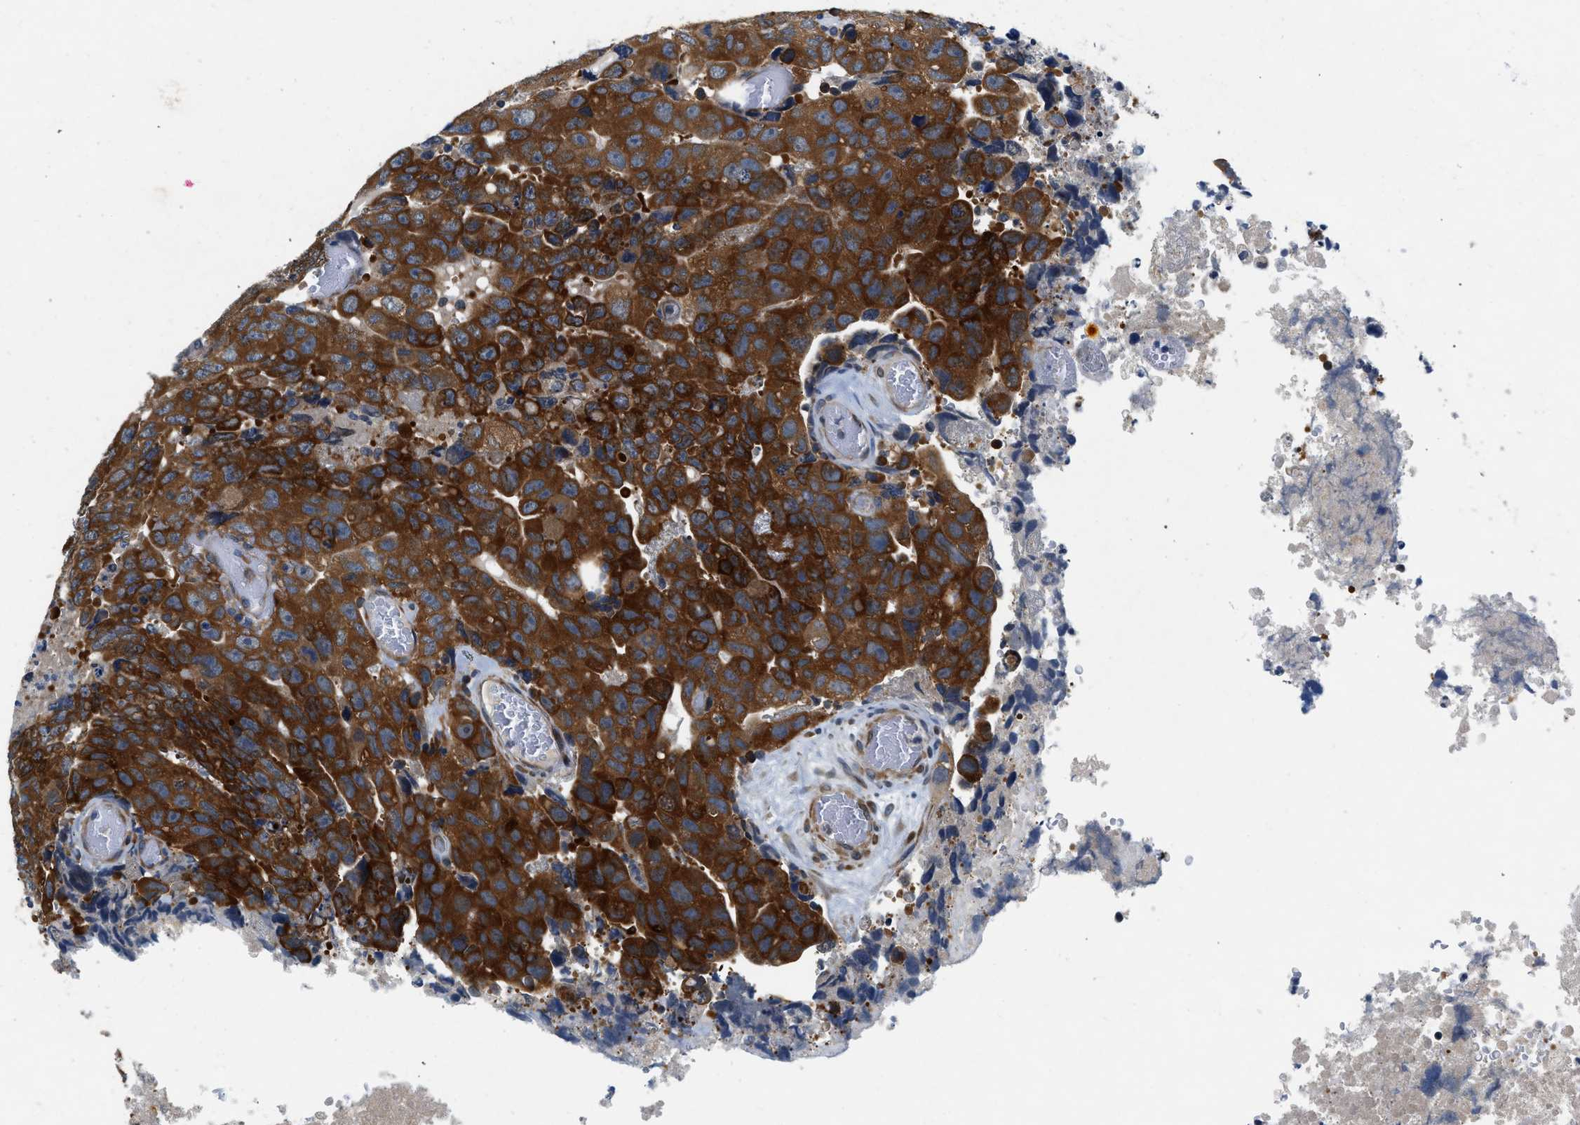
{"staining": {"intensity": "strong", "quantity": ">75%", "location": "cytoplasmic/membranous"}, "tissue": "testis cancer", "cell_type": "Tumor cells", "image_type": "cancer", "snomed": [{"axis": "morphology", "description": "Necrosis, NOS"}, {"axis": "morphology", "description": "Carcinoma, Embryonal, NOS"}, {"axis": "topography", "description": "Testis"}], "caption": "Immunohistochemistry (DAB) staining of human testis cancer exhibits strong cytoplasmic/membranous protein staining in approximately >75% of tumor cells.", "gene": "PA2G4", "patient": {"sex": "male", "age": 19}}